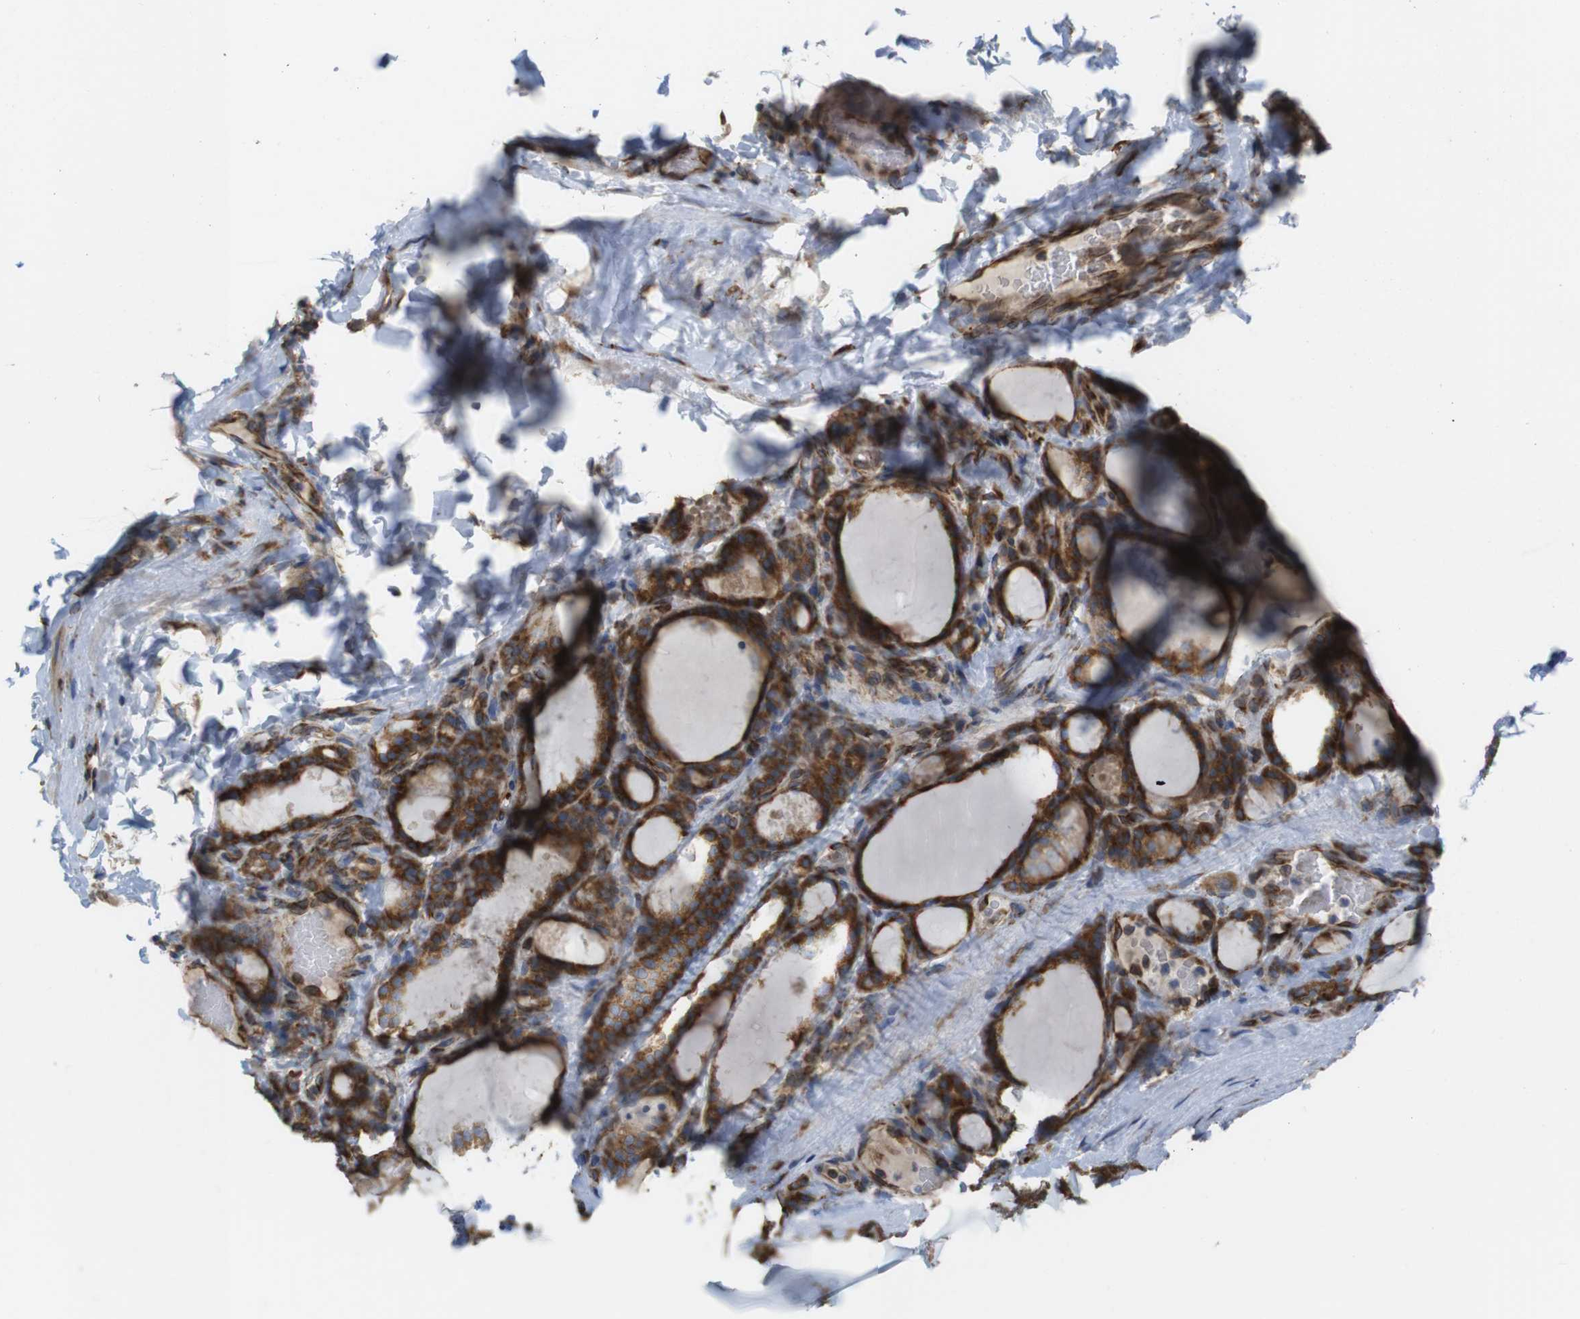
{"staining": {"intensity": "strong", "quantity": ">75%", "location": "cytoplasmic/membranous"}, "tissue": "thyroid gland", "cell_type": "Glandular cells", "image_type": "normal", "snomed": [{"axis": "morphology", "description": "Normal tissue, NOS"}, {"axis": "topography", "description": "Thyroid gland"}], "caption": "Thyroid gland stained with immunohistochemistry (IHC) exhibits strong cytoplasmic/membranous positivity in about >75% of glandular cells. Using DAB (3,3'-diaminobenzidine) (brown) and hematoxylin (blue) stains, captured at high magnification using brightfield microscopy.", "gene": "PCNX2", "patient": {"sex": "female", "age": 28}}